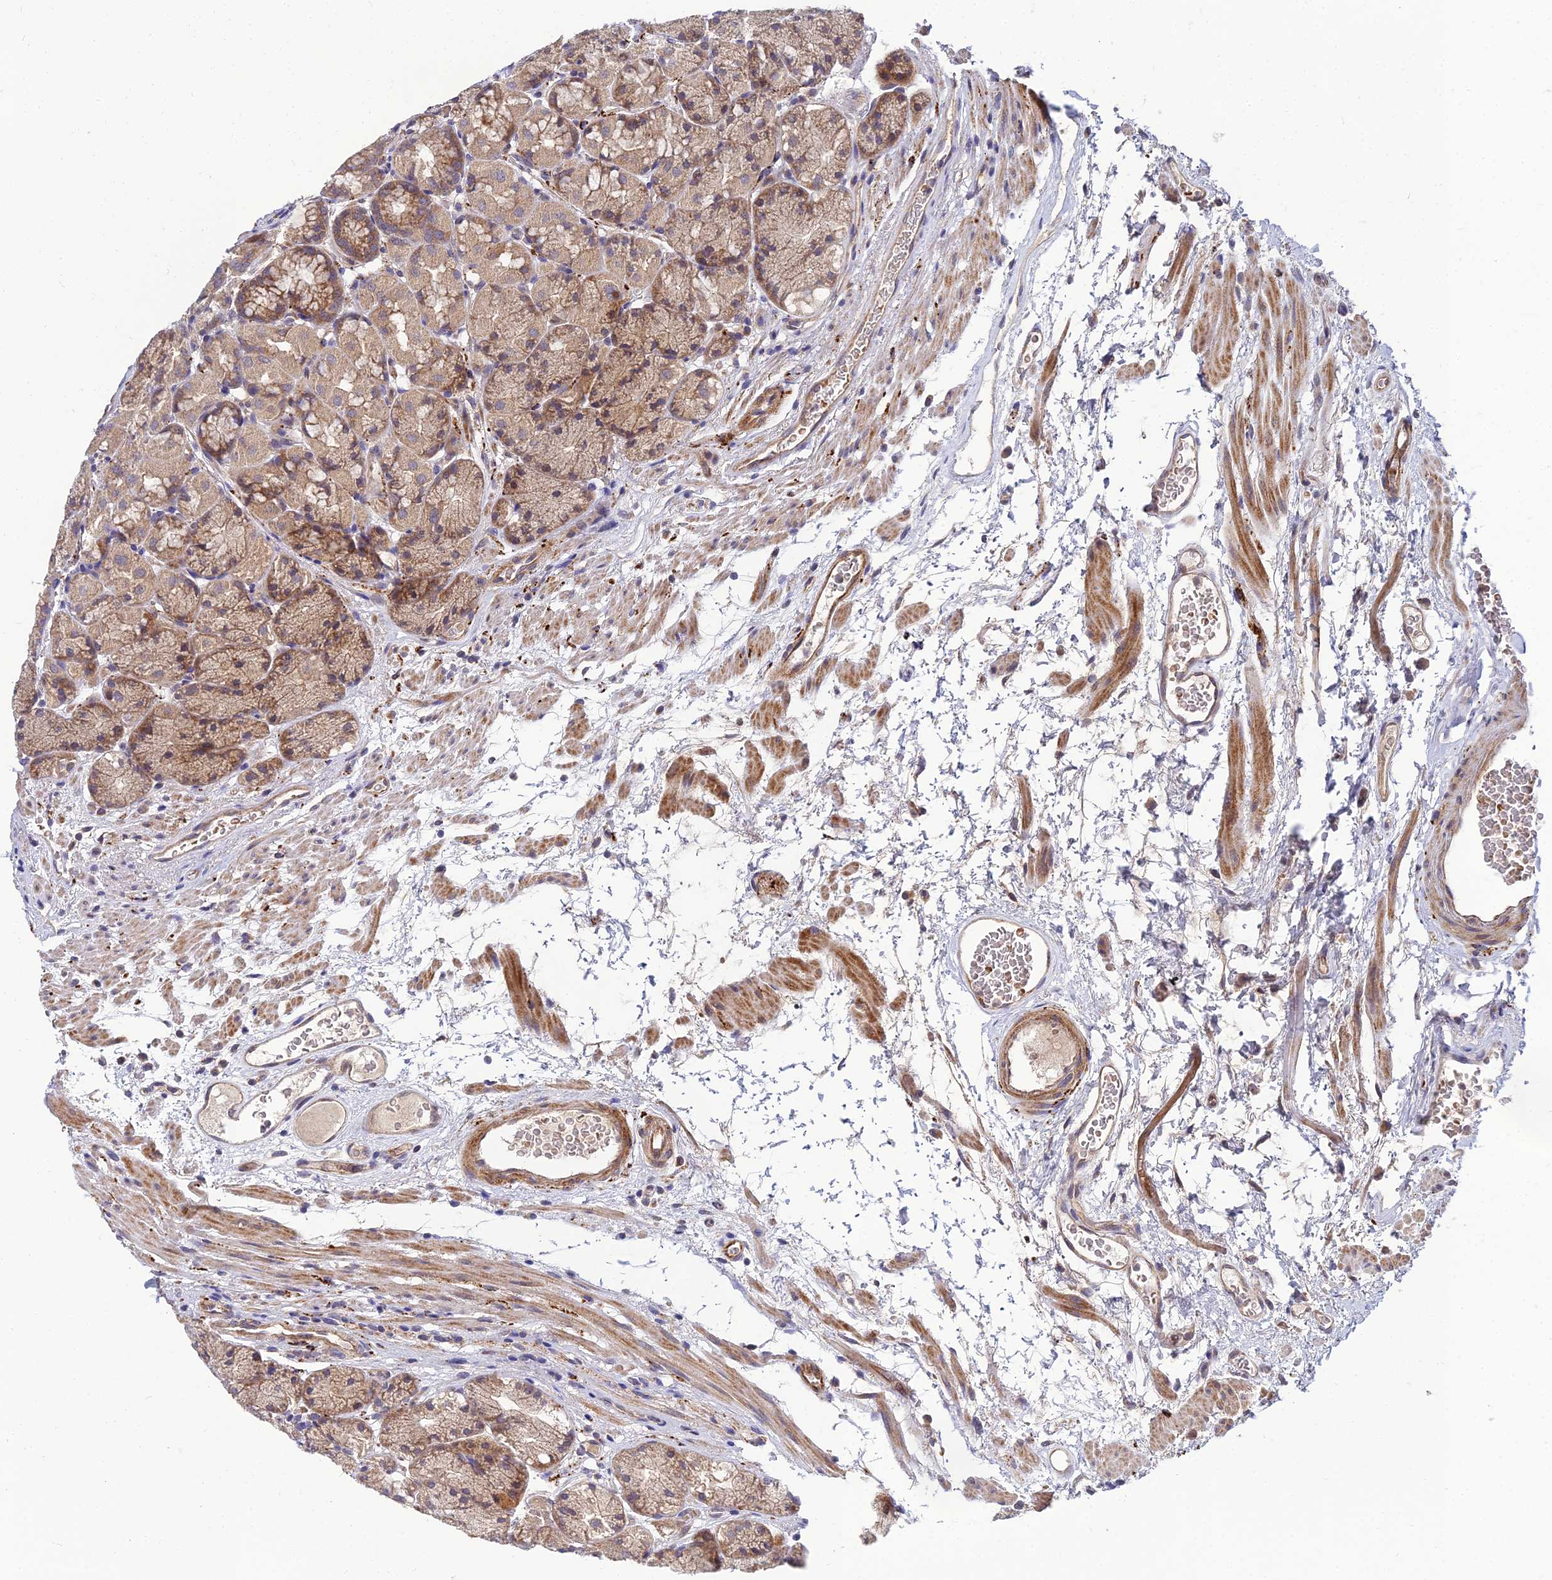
{"staining": {"intensity": "moderate", "quantity": ">75%", "location": "cytoplasmic/membranous"}, "tissue": "stomach", "cell_type": "Glandular cells", "image_type": "normal", "snomed": [{"axis": "morphology", "description": "Normal tissue, NOS"}, {"axis": "topography", "description": "Stomach"}], "caption": "Immunohistochemistry (IHC) micrograph of normal stomach stained for a protein (brown), which reveals medium levels of moderate cytoplasmic/membranous expression in approximately >75% of glandular cells.", "gene": "NPY", "patient": {"sex": "male", "age": 63}}